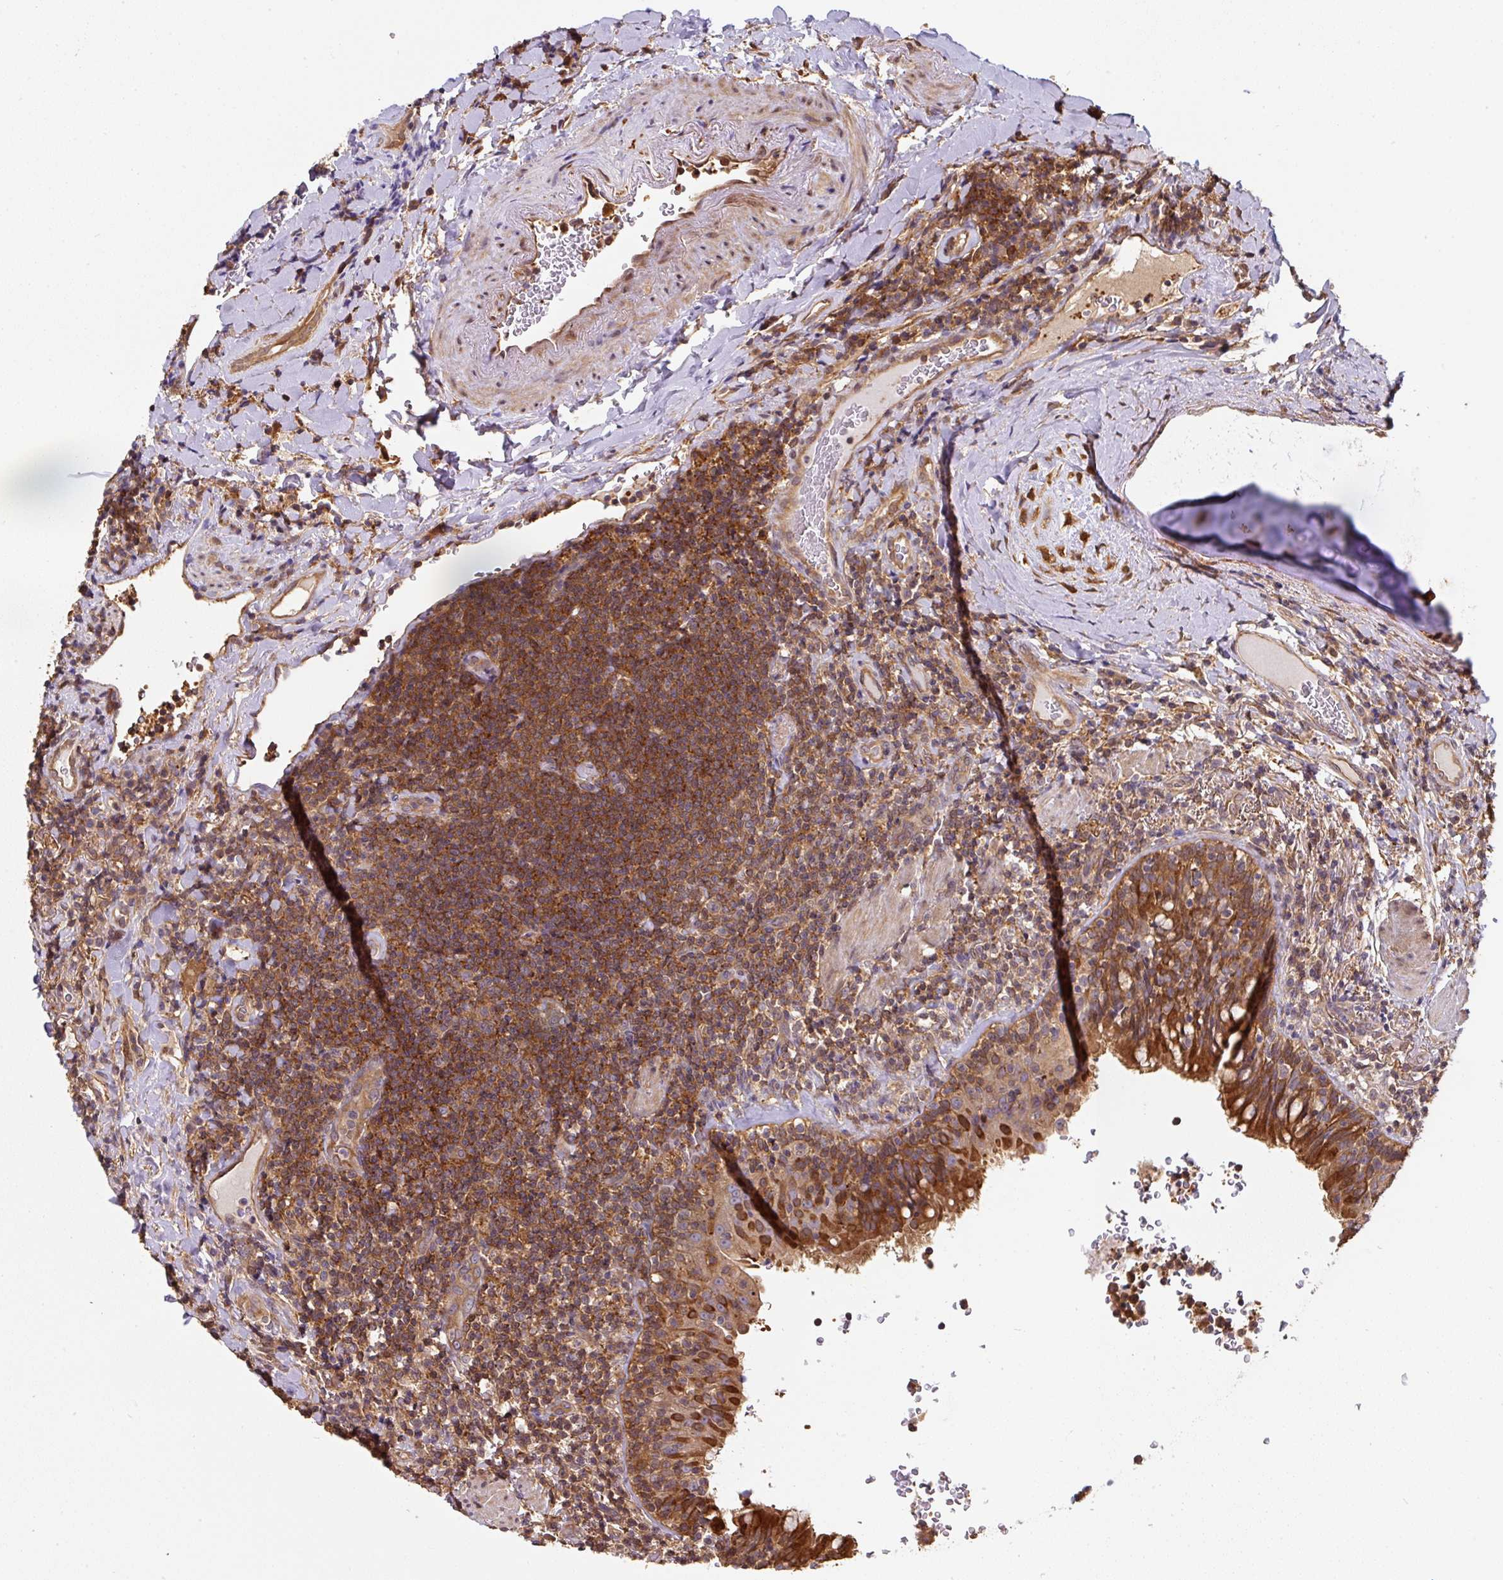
{"staining": {"intensity": "moderate", "quantity": ">75%", "location": "cytoplasmic/membranous"}, "tissue": "lymphoma", "cell_type": "Tumor cells", "image_type": "cancer", "snomed": [{"axis": "morphology", "description": "Malignant lymphoma, non-Hodgkin's type, Low grade"}, {"axis": "topography", "description": "Lung"}], "caption": "Lymphoma was stained to show a protein in brown. There is medium levels of moderate cytoplasmic/membranous positivity in approximately >75% of tumor cells. Immunohistochemistry (ihc) stains the protein of interest in brown and the nuclei are stained blue.", "gene": "ST13", "patient": {"sex": "female", "age": 71}}